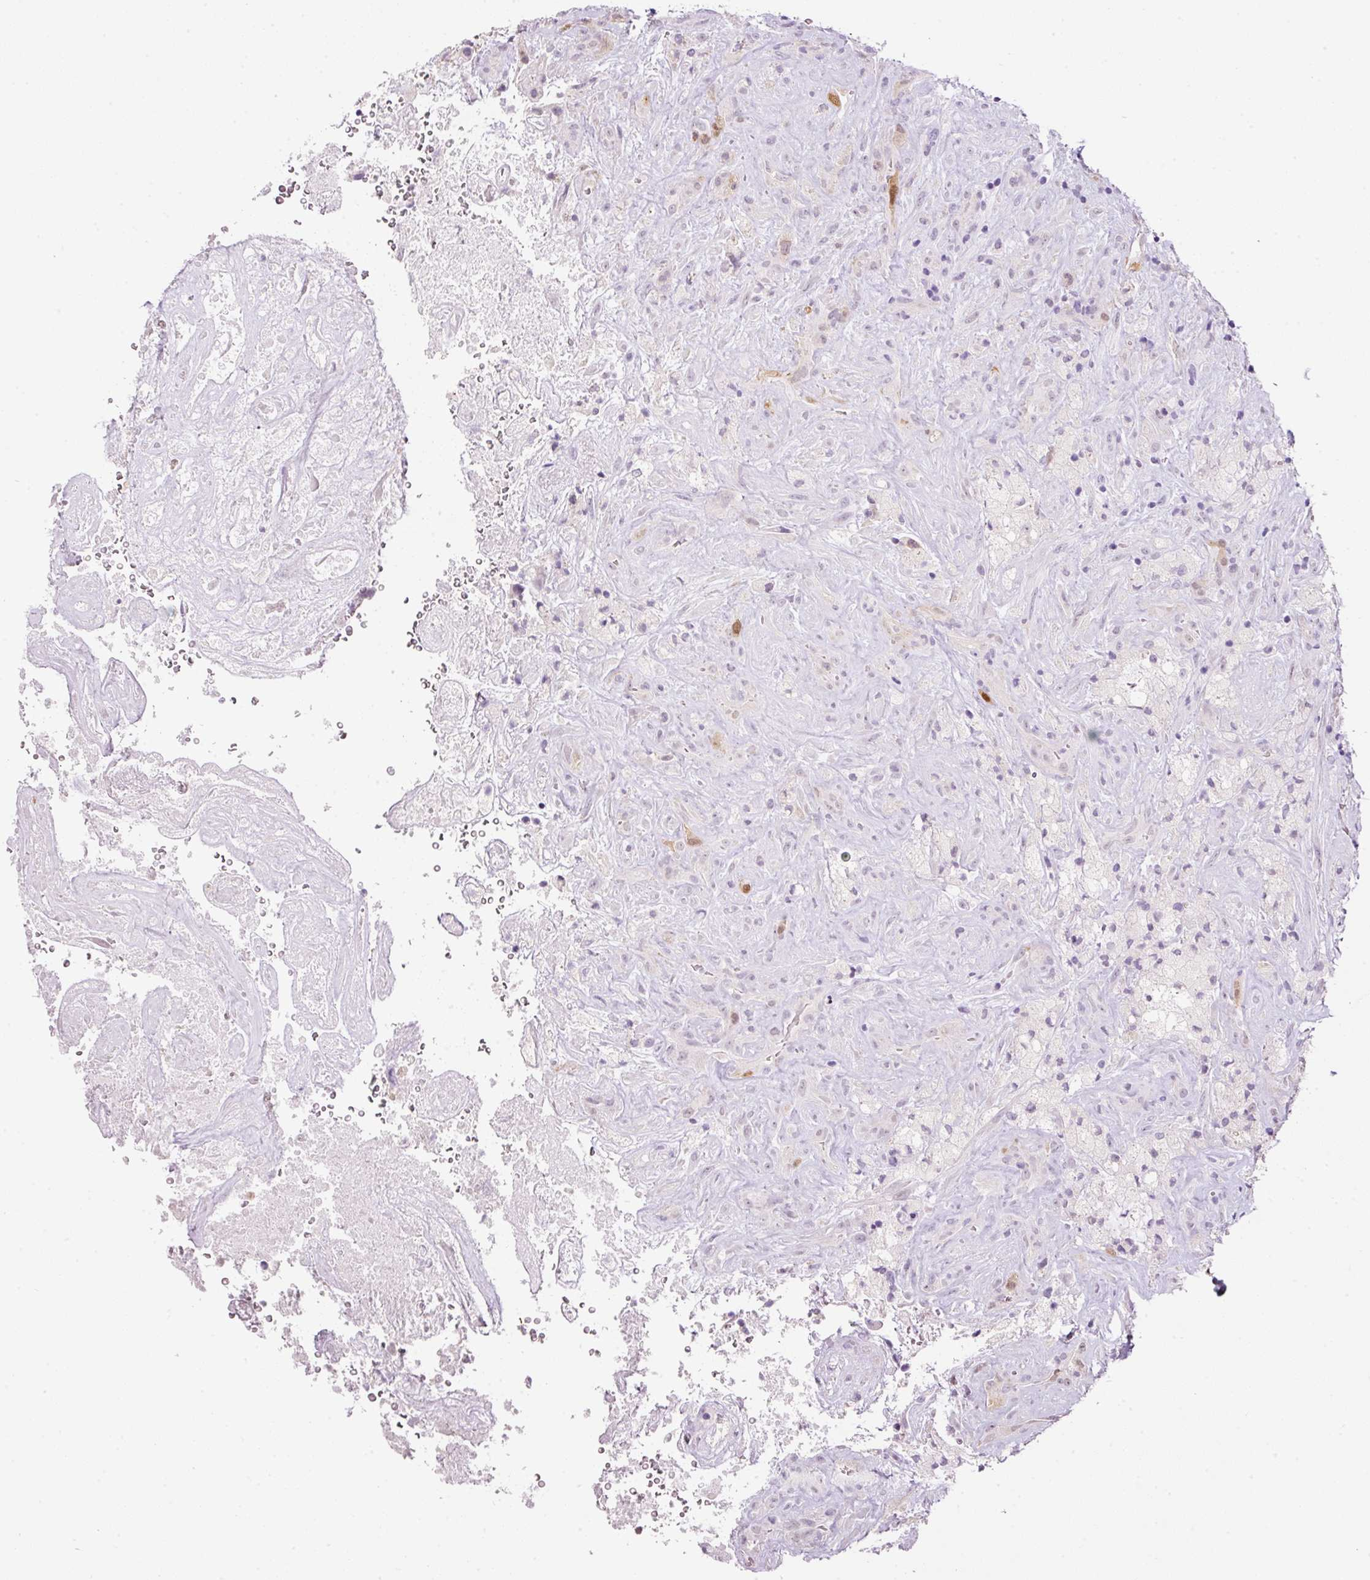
{"staining": {"intensity": "negative", "quantity": "none", "location": "none"}, "tissue": "glioma", "cell_type": "Tumor cells", "image_type": "cancer", "snomed": [{"axis": "morphology", "description": "Glioma, malignant, High grade"}, {"axis": "topography", "description": "Brain"}], "caption": "Glioma stained for a protein using IHC displays no expression tumor cells.", "gene": "KPNA2", "patient": {"sex": "male", "age": 69}}